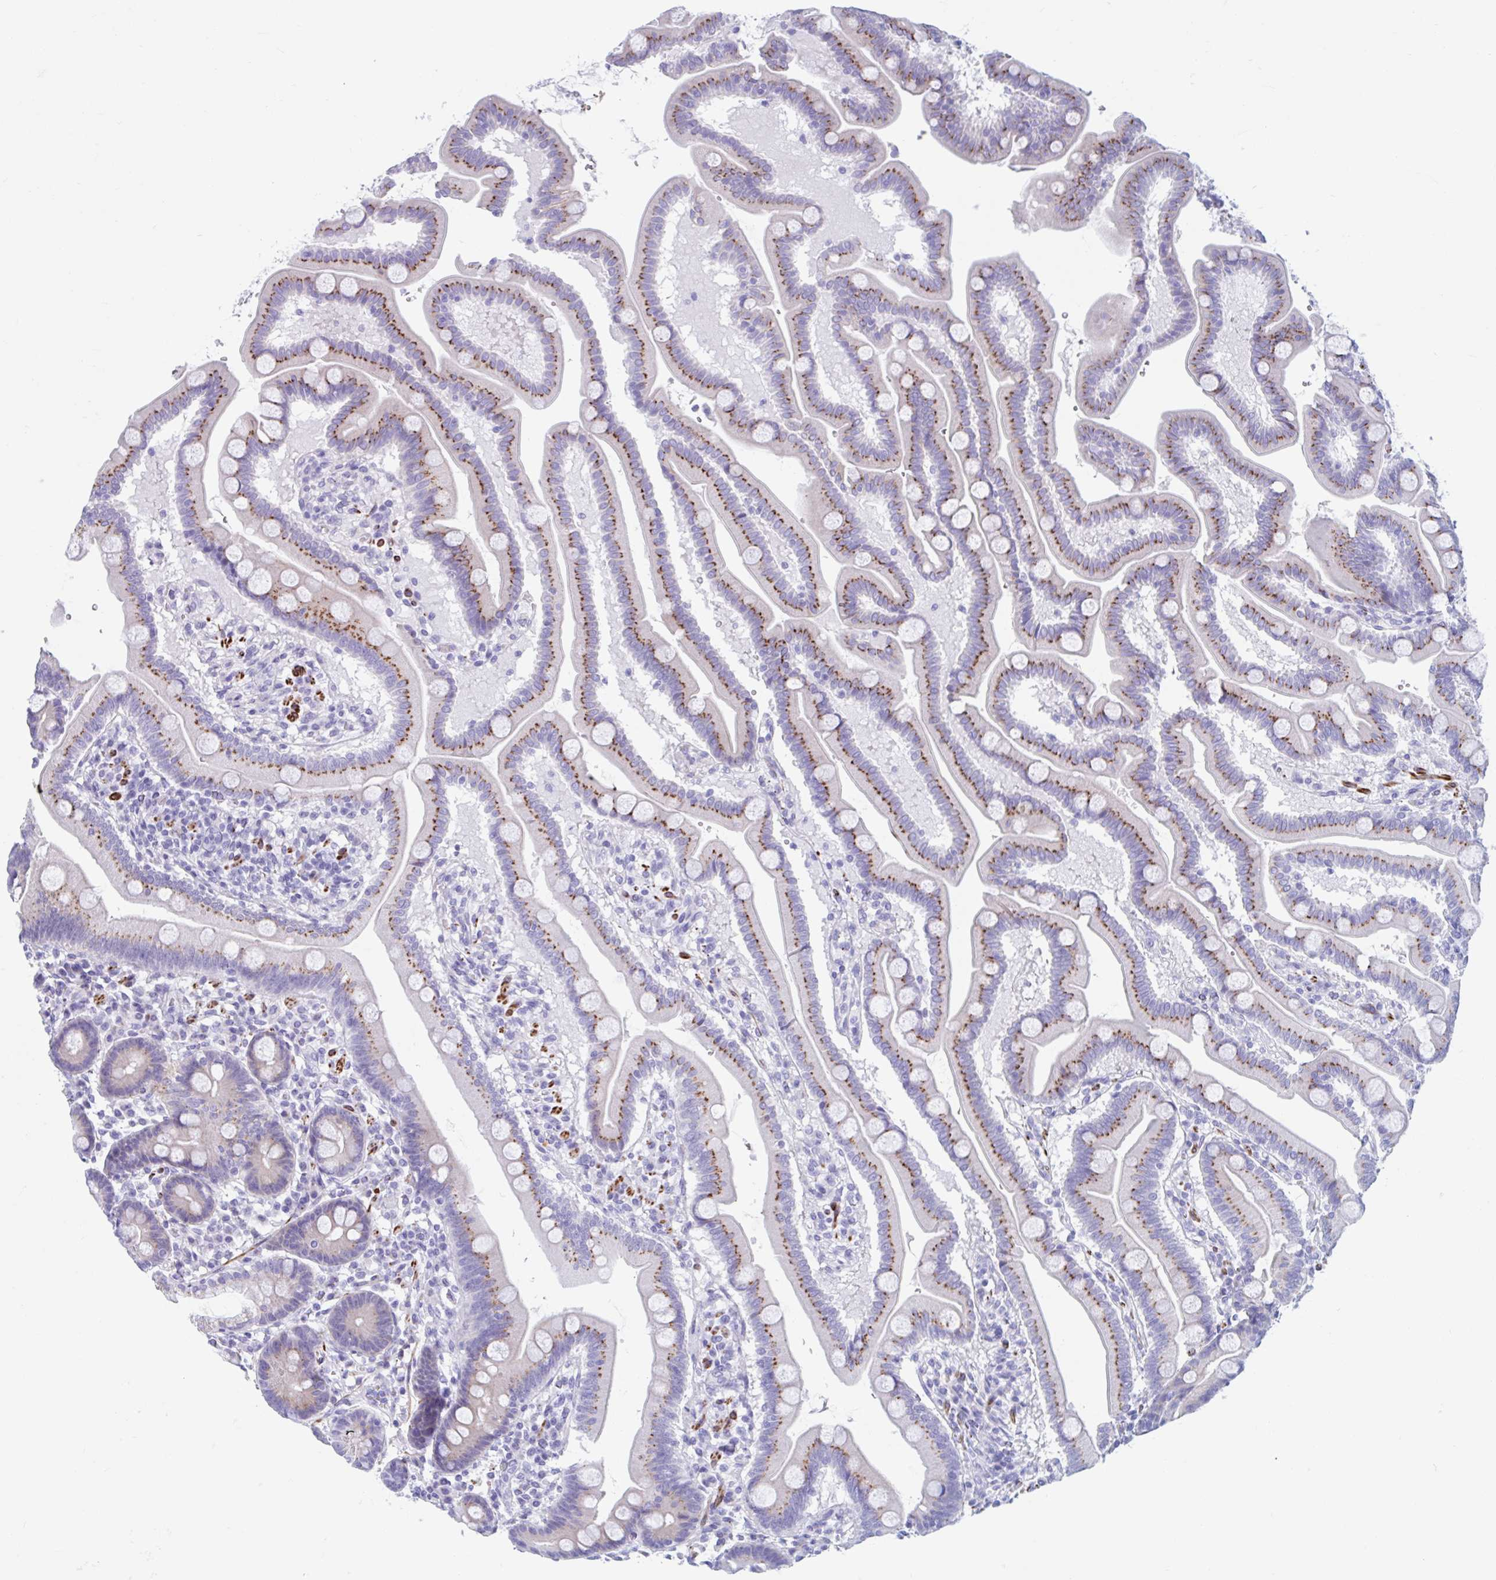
{"staining": {"intensity": "strong", "quantity": "25%-75%", "location": "cytoplasmic/membranous"}, "tissue": "duodenum", "cell_type": "Glandular cells", "image_type": "normal", "snomed": [{"axis": "morphology", "description": "Normal tissue, NOS"}, {"axis": "topography", "description": "Duodenum"}], "caption": "Protein expression analysis of normal duodenum demonstrates strong cytoplasmic/membranous positivity in approximately 25%-75% of glandular cells.", "gene": "CPTP", "patient": {"sex": "male", "age": 59}}